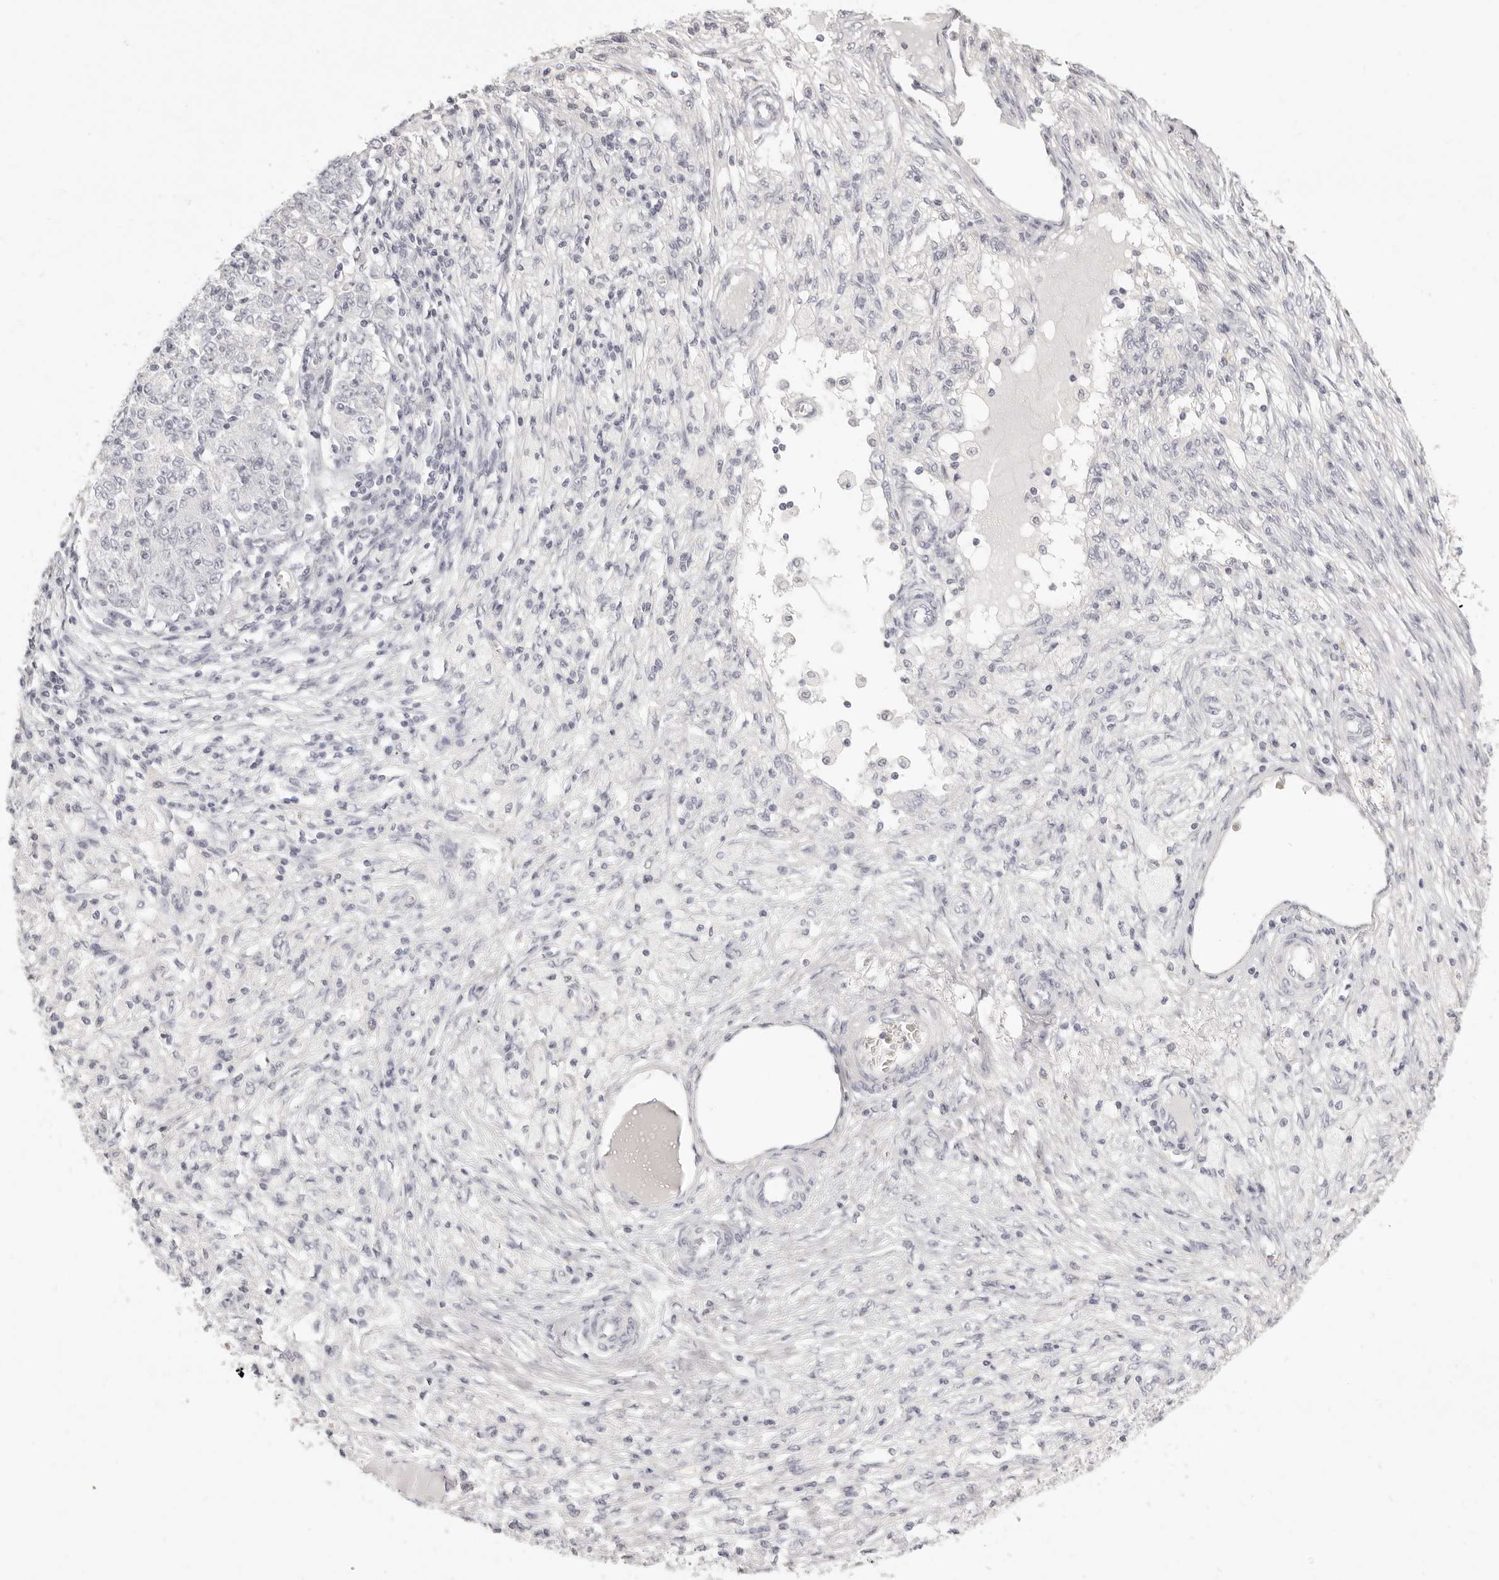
{"staining": {"intensity": "negative", "quantity": "none", "location": "none"}, "tissue": "ovarian cancer", "cell_type": "Tumor cells", "image_type": "cancer", "snomed": [{"axis": "morphology", "description": "Carcinoma, endometroid"}, {"axis": "topography", "description": "Ovary"}], "caption": "Human ovarian cancer stained for a protein using immunohistochemistry (IHC) shows no positivity in tumor cells.", "gene": "FABP1", "patient": {"sex": "female", "age": 42}}